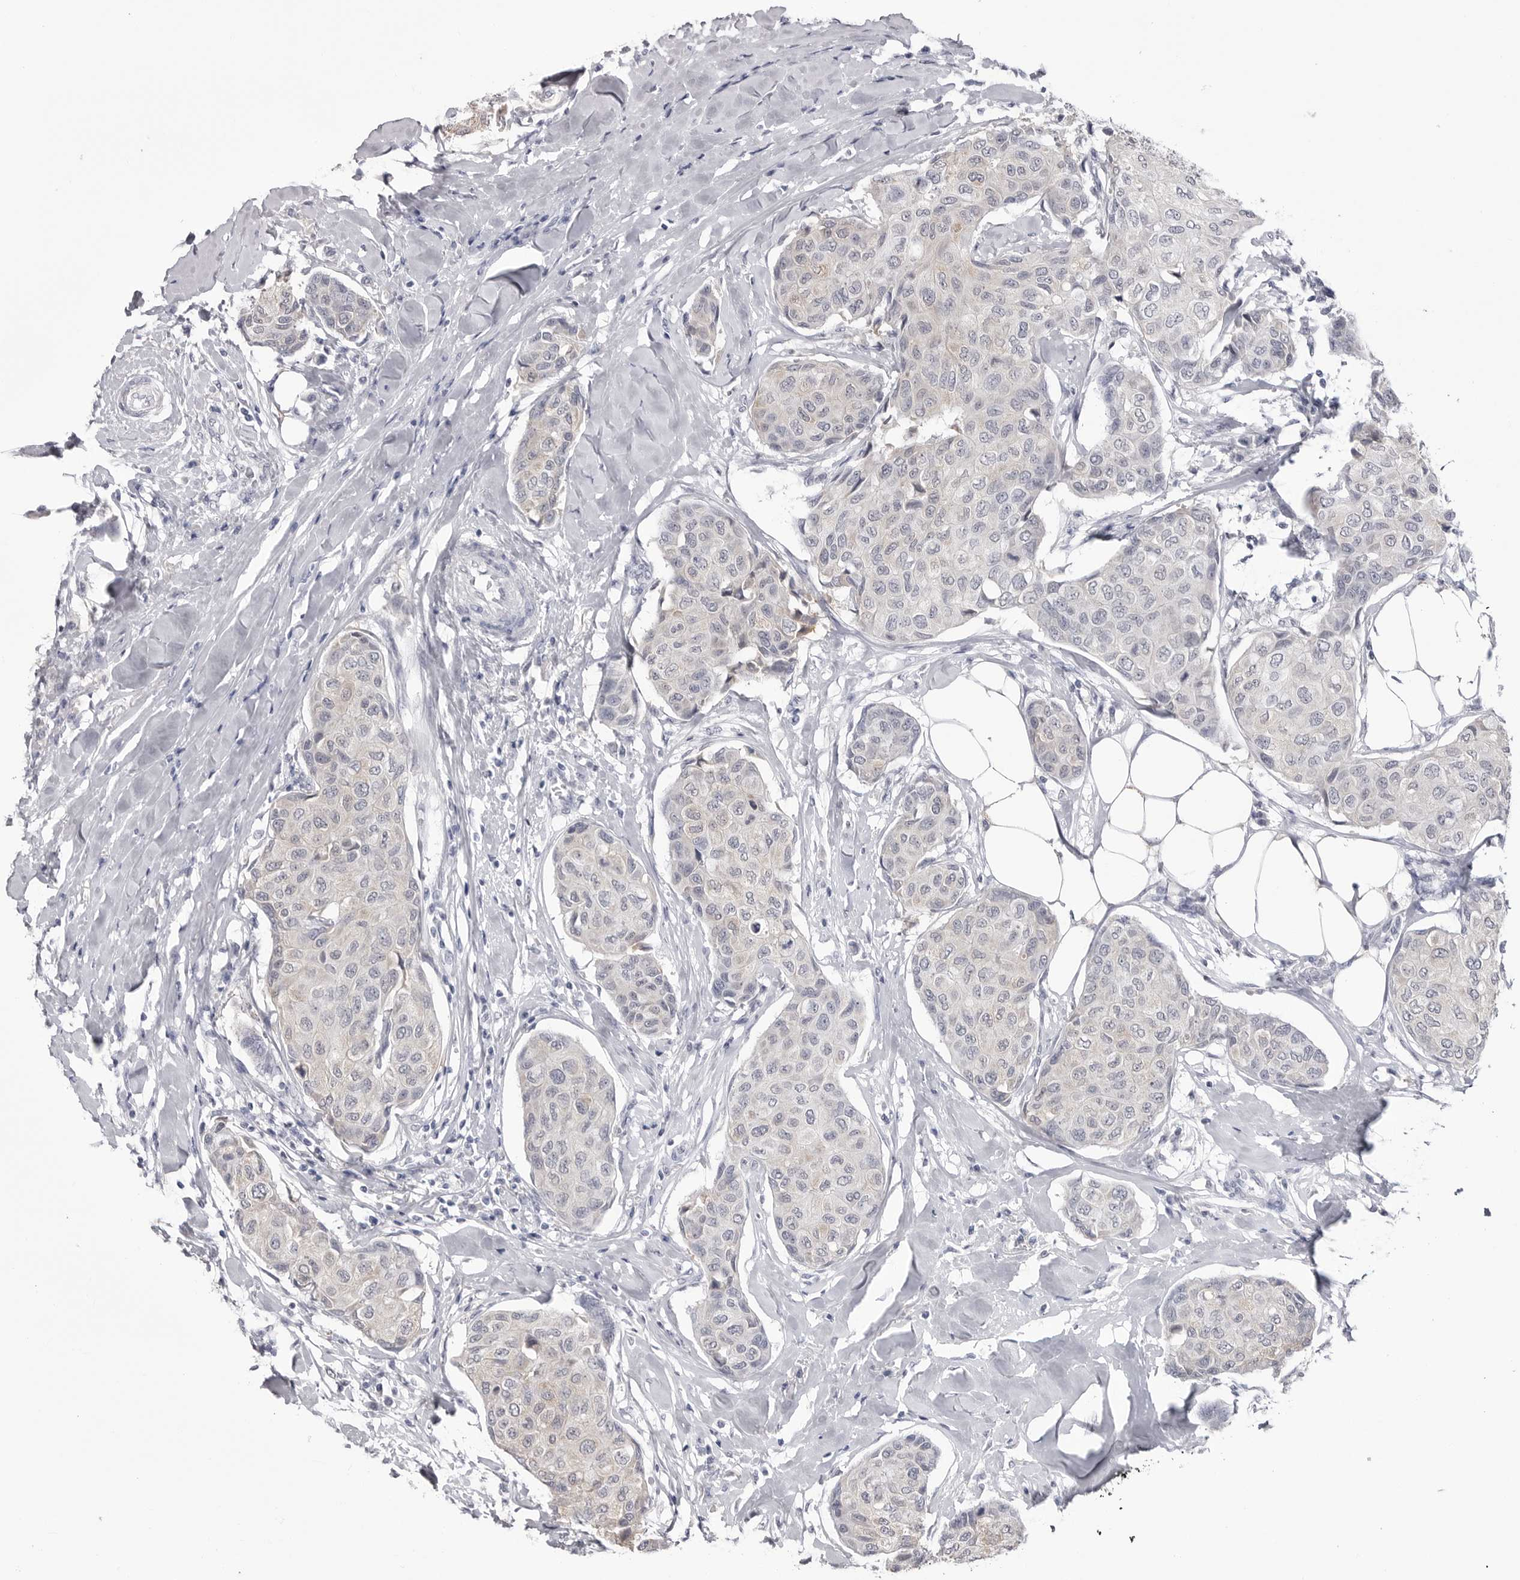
{"staining": {"intensity": "negative", "quantity": "none", "location": "none"}, "tissue": "breast cancer", "cell_type": "Tumor cells", "image_type": "cancer", "snomed": [{"axis": "morphology", "description": "Duct carcinoma"}, {"axis": "topography", "description": "Breast"}], "caption": "Tumor cells show no significant positivity in breast intraductal carcinoma. (DAB immunohistochemistry visualized using brightfield microscopy, high magnification).", "gene": "STAP2", "patient": {"sex": "female", "age": 80}}